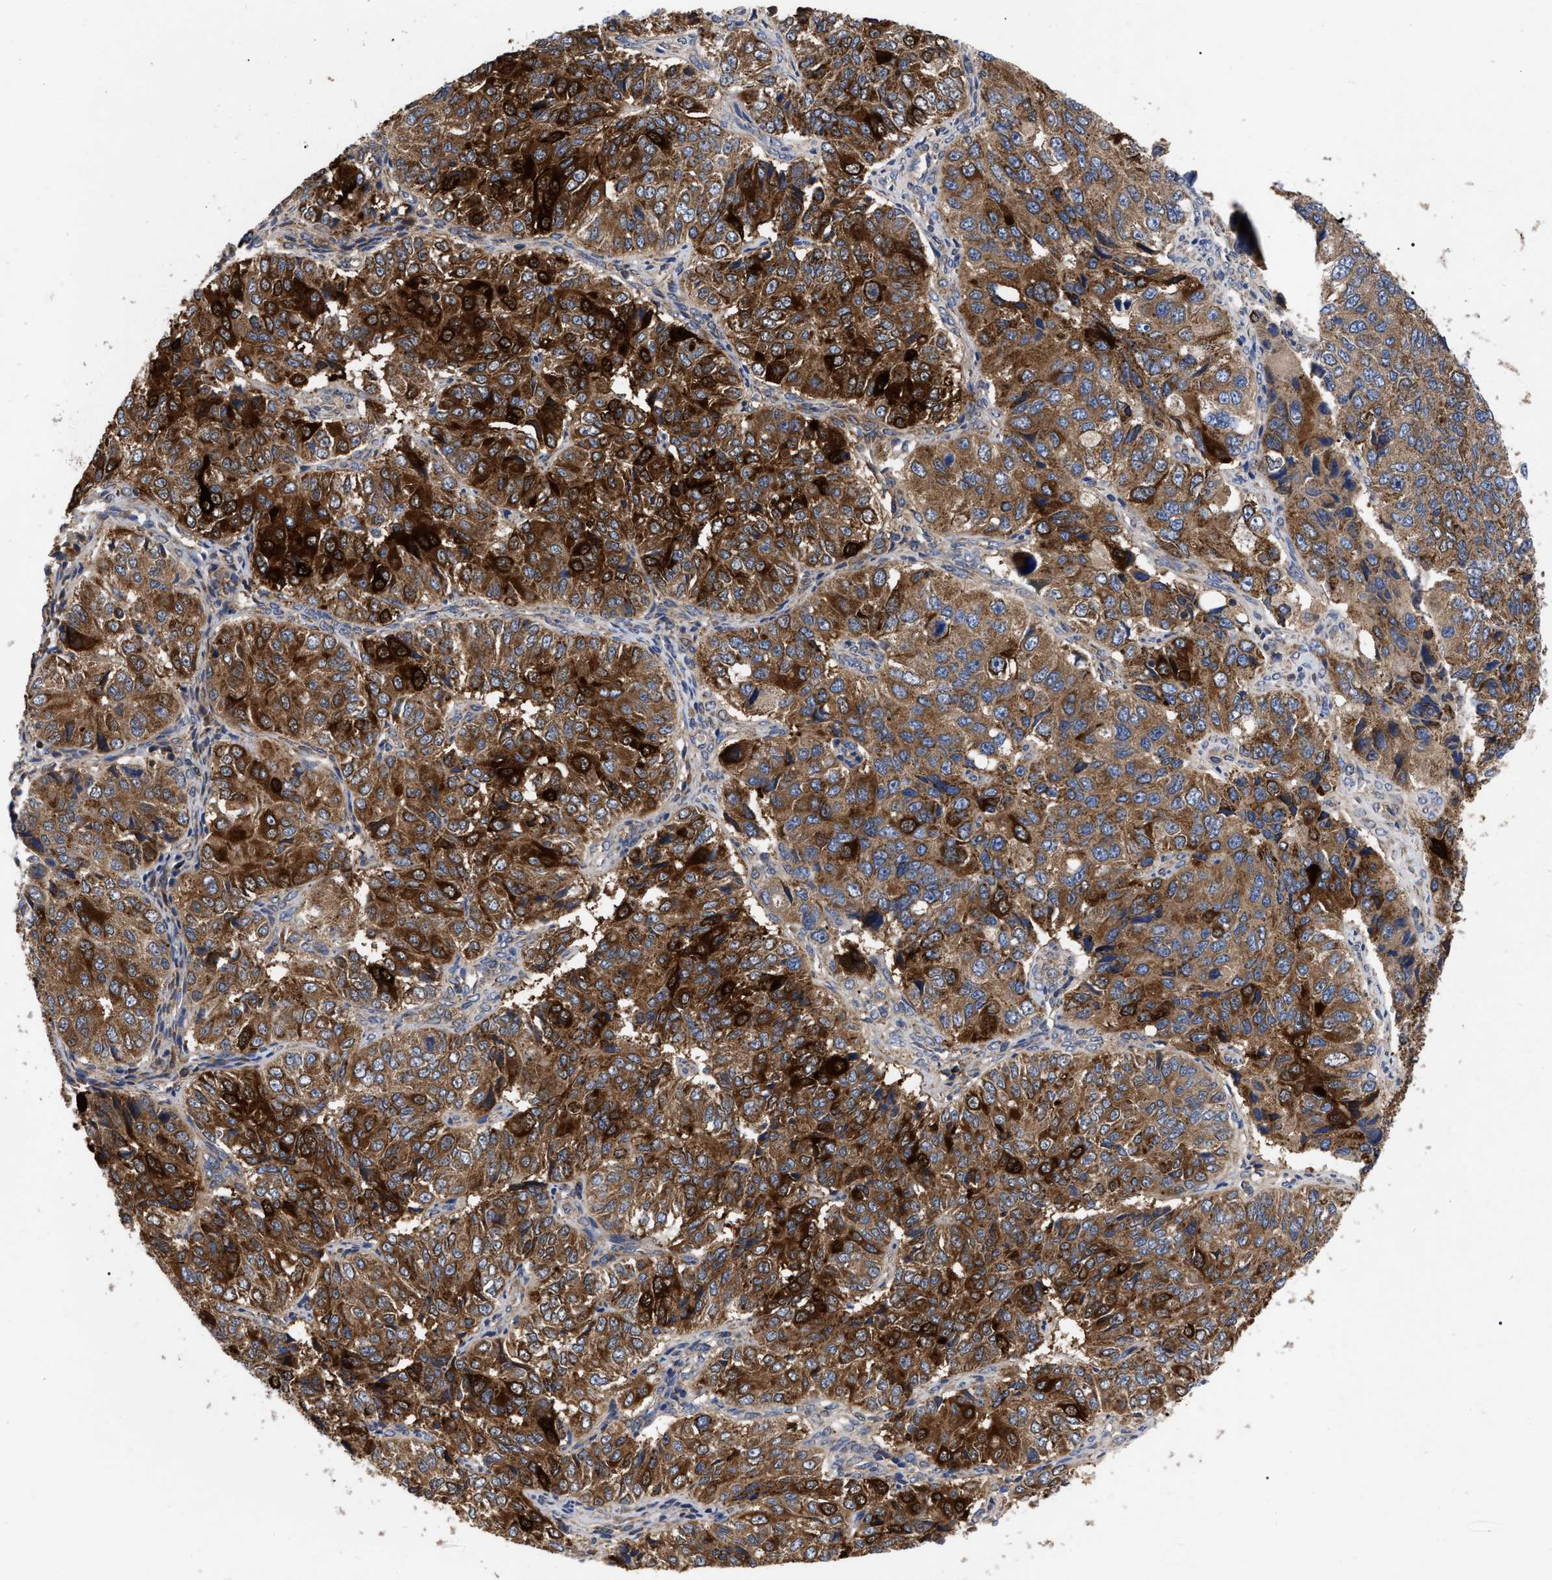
{"staining": {"intensity": "strong", "quantity": ">75%", "location": "cytoplasmic/membranous"}, "tissue": "ovarian cancer", "cell_type": "Tumor cells", "image_type": "cancer", "snomed": [{"axis": "morphology", "description": "Carcinoma, endometroid"}, {"axis": "topography", "description": "Ovary"}], "caption": "A high amount of strong cytoplasmic/membranous expression is seen in approximately >75% of tumor cells in ovarian cancer (endometroid carcinoma) tissue.", "gene": "CDKN2C", "patient": {"sex": "female", "age": 51}}